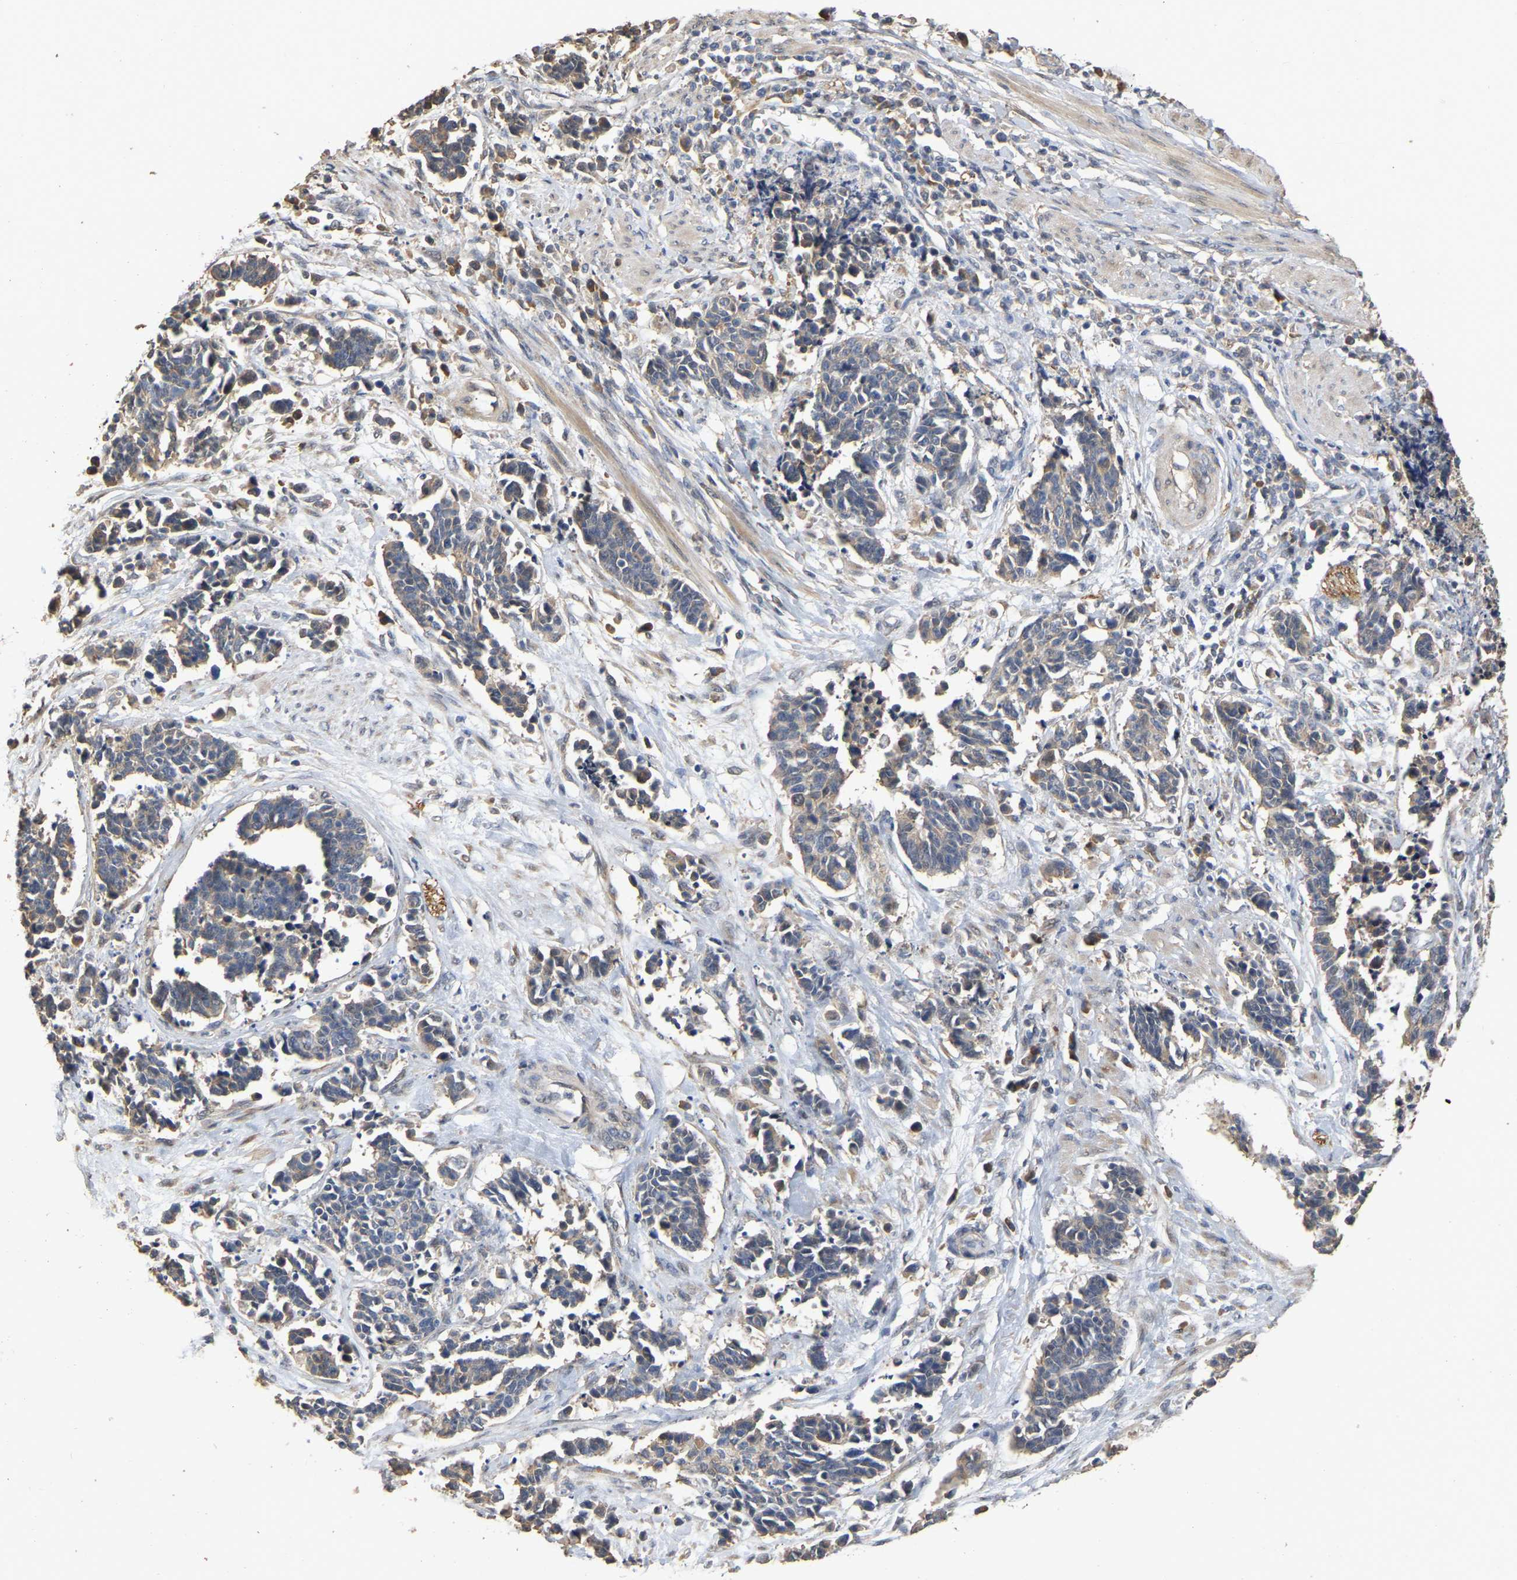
{"staining": {"intensity": "weak", "quantity": "25%-75%", "location": "cytoplasmic/membranous"}, "tissue": "cervical cancer", "cell_type": "Tumor cells", "image_type": "cancer", "snomed": [{"axis": "morphology", "description": "Squamous cell carcinoma, NOS"}, {"axis": "topography", "description": "Cervix"}], "caption": "This photomicrograph demonstrates IHC staining of squamous cell carcinoma (cervical), with low weak cytoplasmic/membranous positivity in approximately 25%-75% of tumor cells.", "gene": "NCS1", "patient": {"sex": "female", "age": 35}}